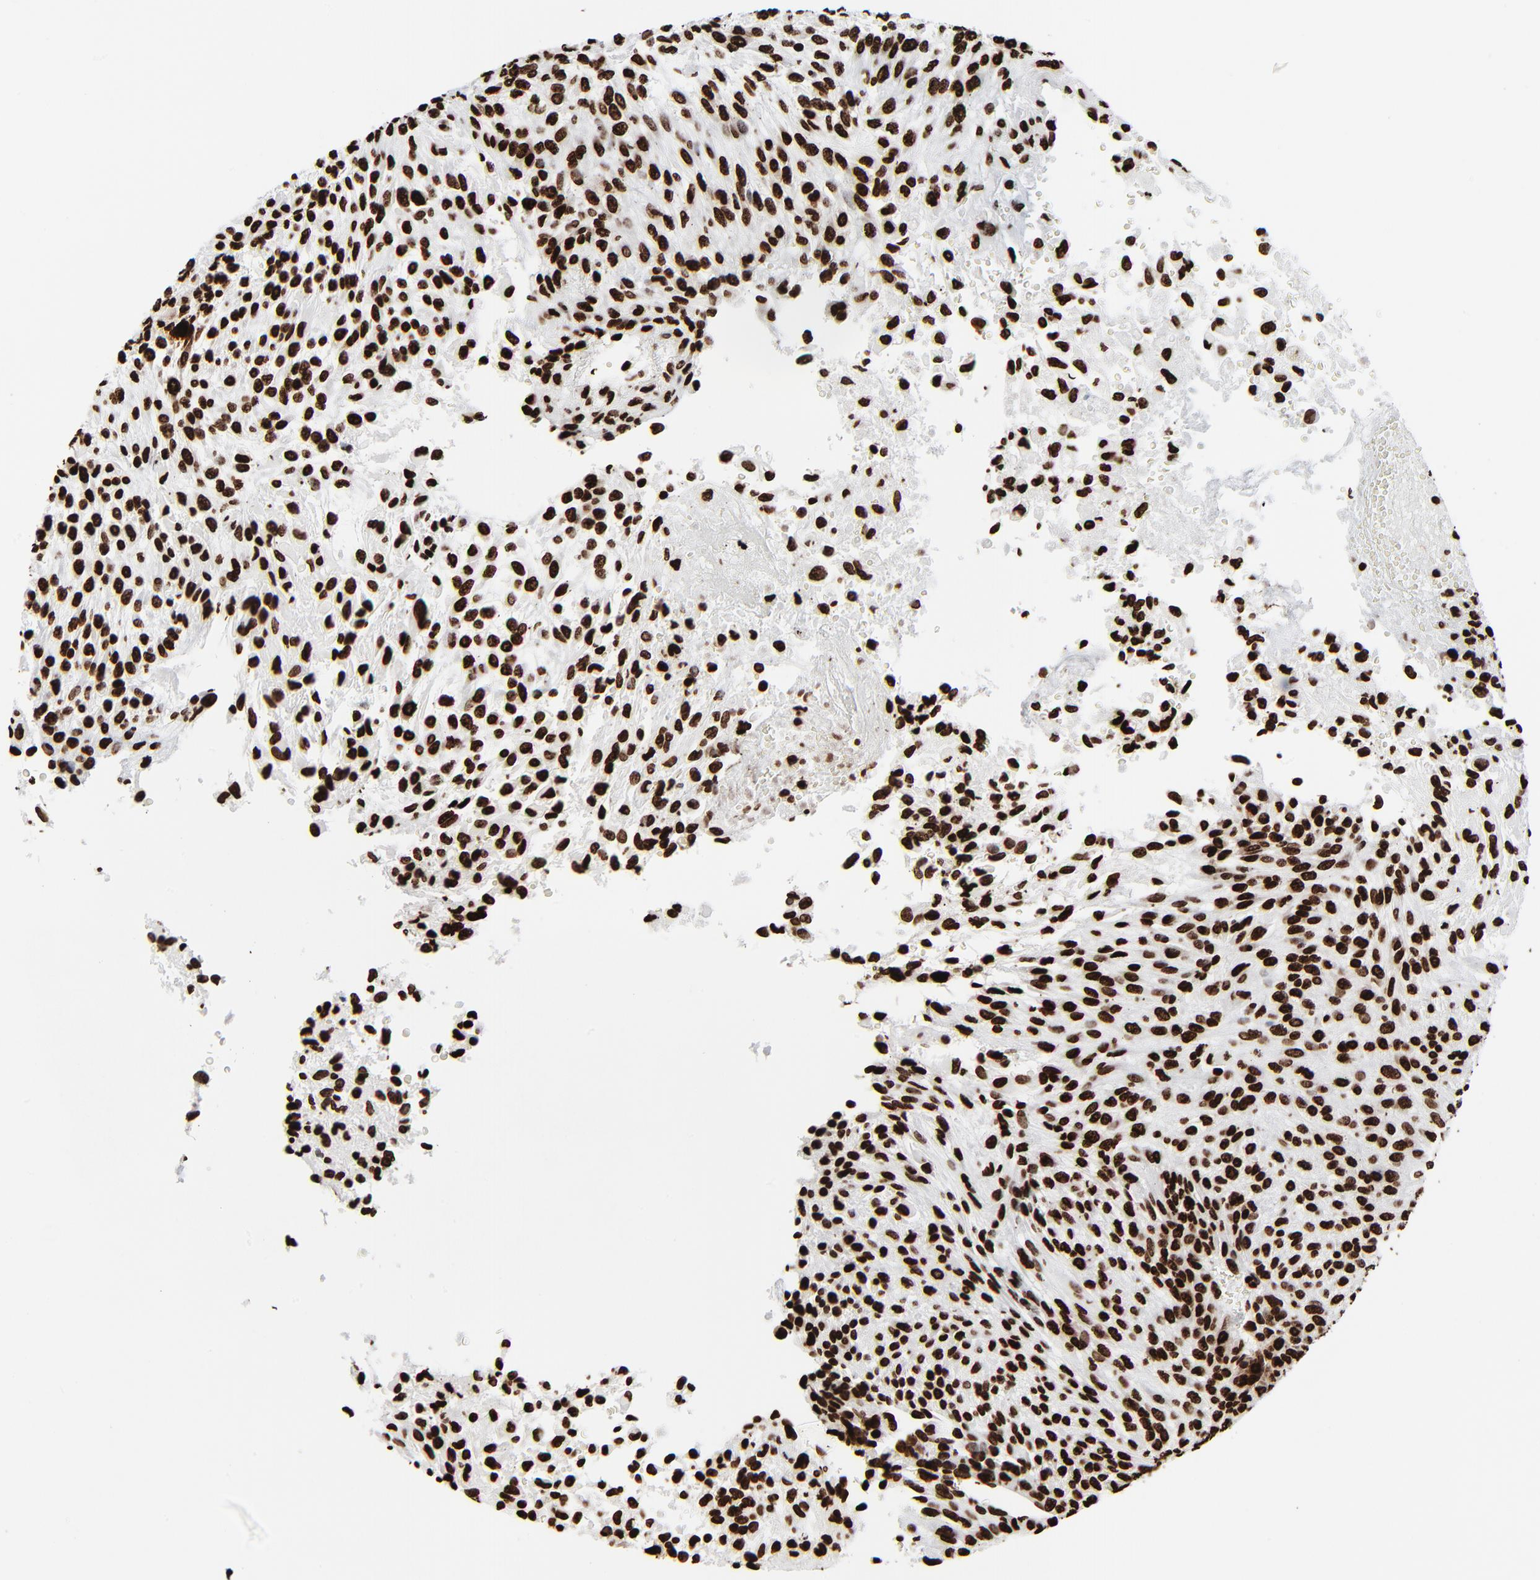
{"staining": {"intensity": "strong", "quantity": ">75%", "location": "nuclear"}, "tissue": "glioma", "cell_type": "Tumor cells", "image_type": "cancer", "snomed": [{"axis": "morphology", "description": "Glioma, malignant, High grade"}, {"axis": "topography", "description": "Cerebral cortex"}], "caption": "This is an image of immunohistochemistry (IHC) staining of high-grade glioma (malignant), which shows strong expression in the nuclear of tumor cells.", "gene": "H3-4", "patient": {"sex": "female", "age": 55}}